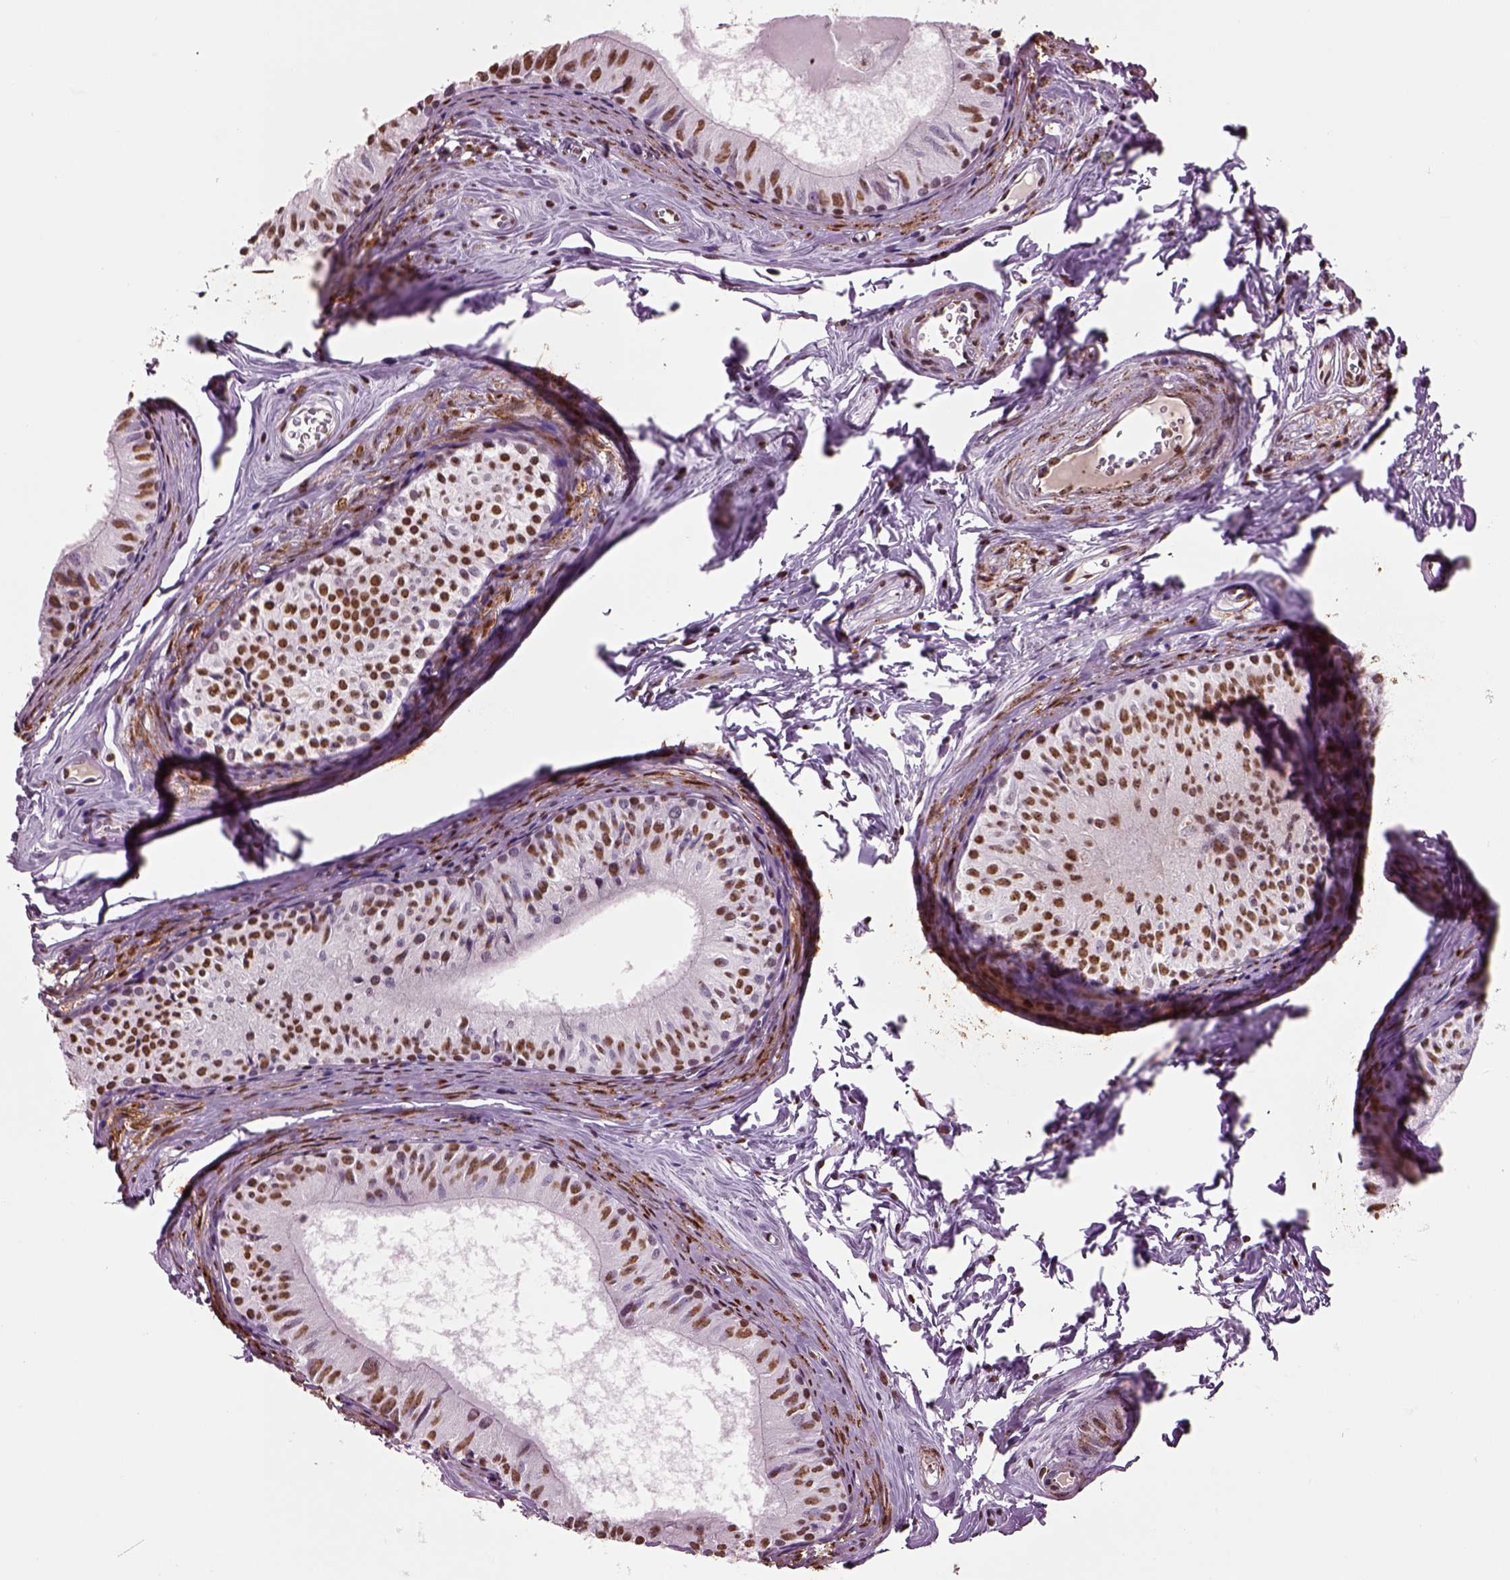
{"staining": {"intensity": "strong", "quantity": ">75%", "location": "nuclear"}, "tissue": "epididymis", "cell_type": "Glandular cells", "image_type": "normal", "snomed": [{"axis": "morphology", "description": "Normal tissue, NOS"}, {"axis": "topography", "description": "Epididymis"}], "caption": "IHC of benign human epididymis demonstrates high levels of strong nuclear staining in approximately >75% of glandular cells.", "gene": "DDX3X", "patient": {"sex": "male", "age": 52}}